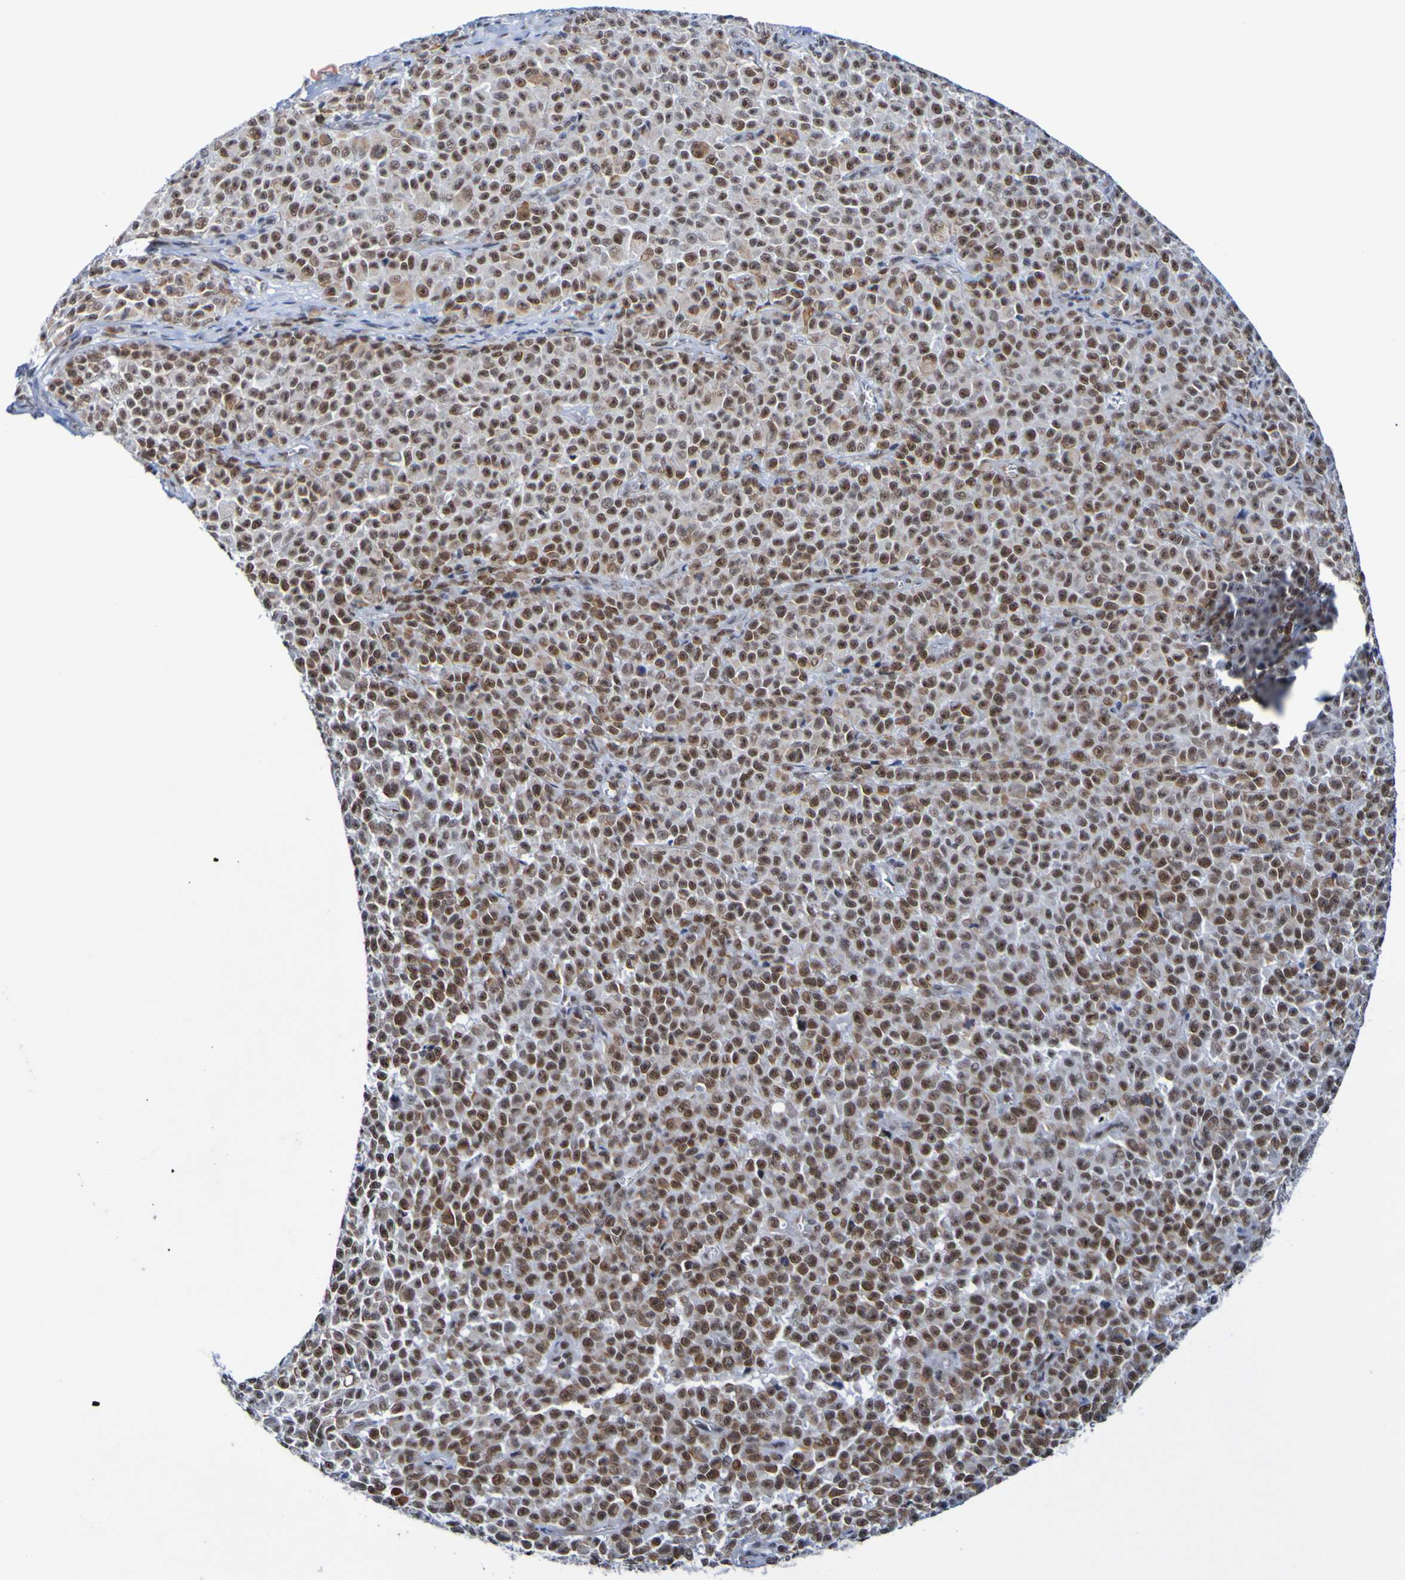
{"staining": {"intensity": "moderate", "quantity": ">75%", "location": "nuclear"}, "tissue": "melanoma", "cell_type": "Tumor cells", "image_type": "cancer", "snomed": [{"axis": "morphology", "description": "Malignant melanoma, NOS"}, {"axis": "topography", "description": "Skin"}], "caption": "Tumor cells exhibit medium levels of moderate nuclear positivity in about >75% of cells in malignant melanoma.", "gene": "CDC5L", "patient": {"sex": "female", "age": 82}}